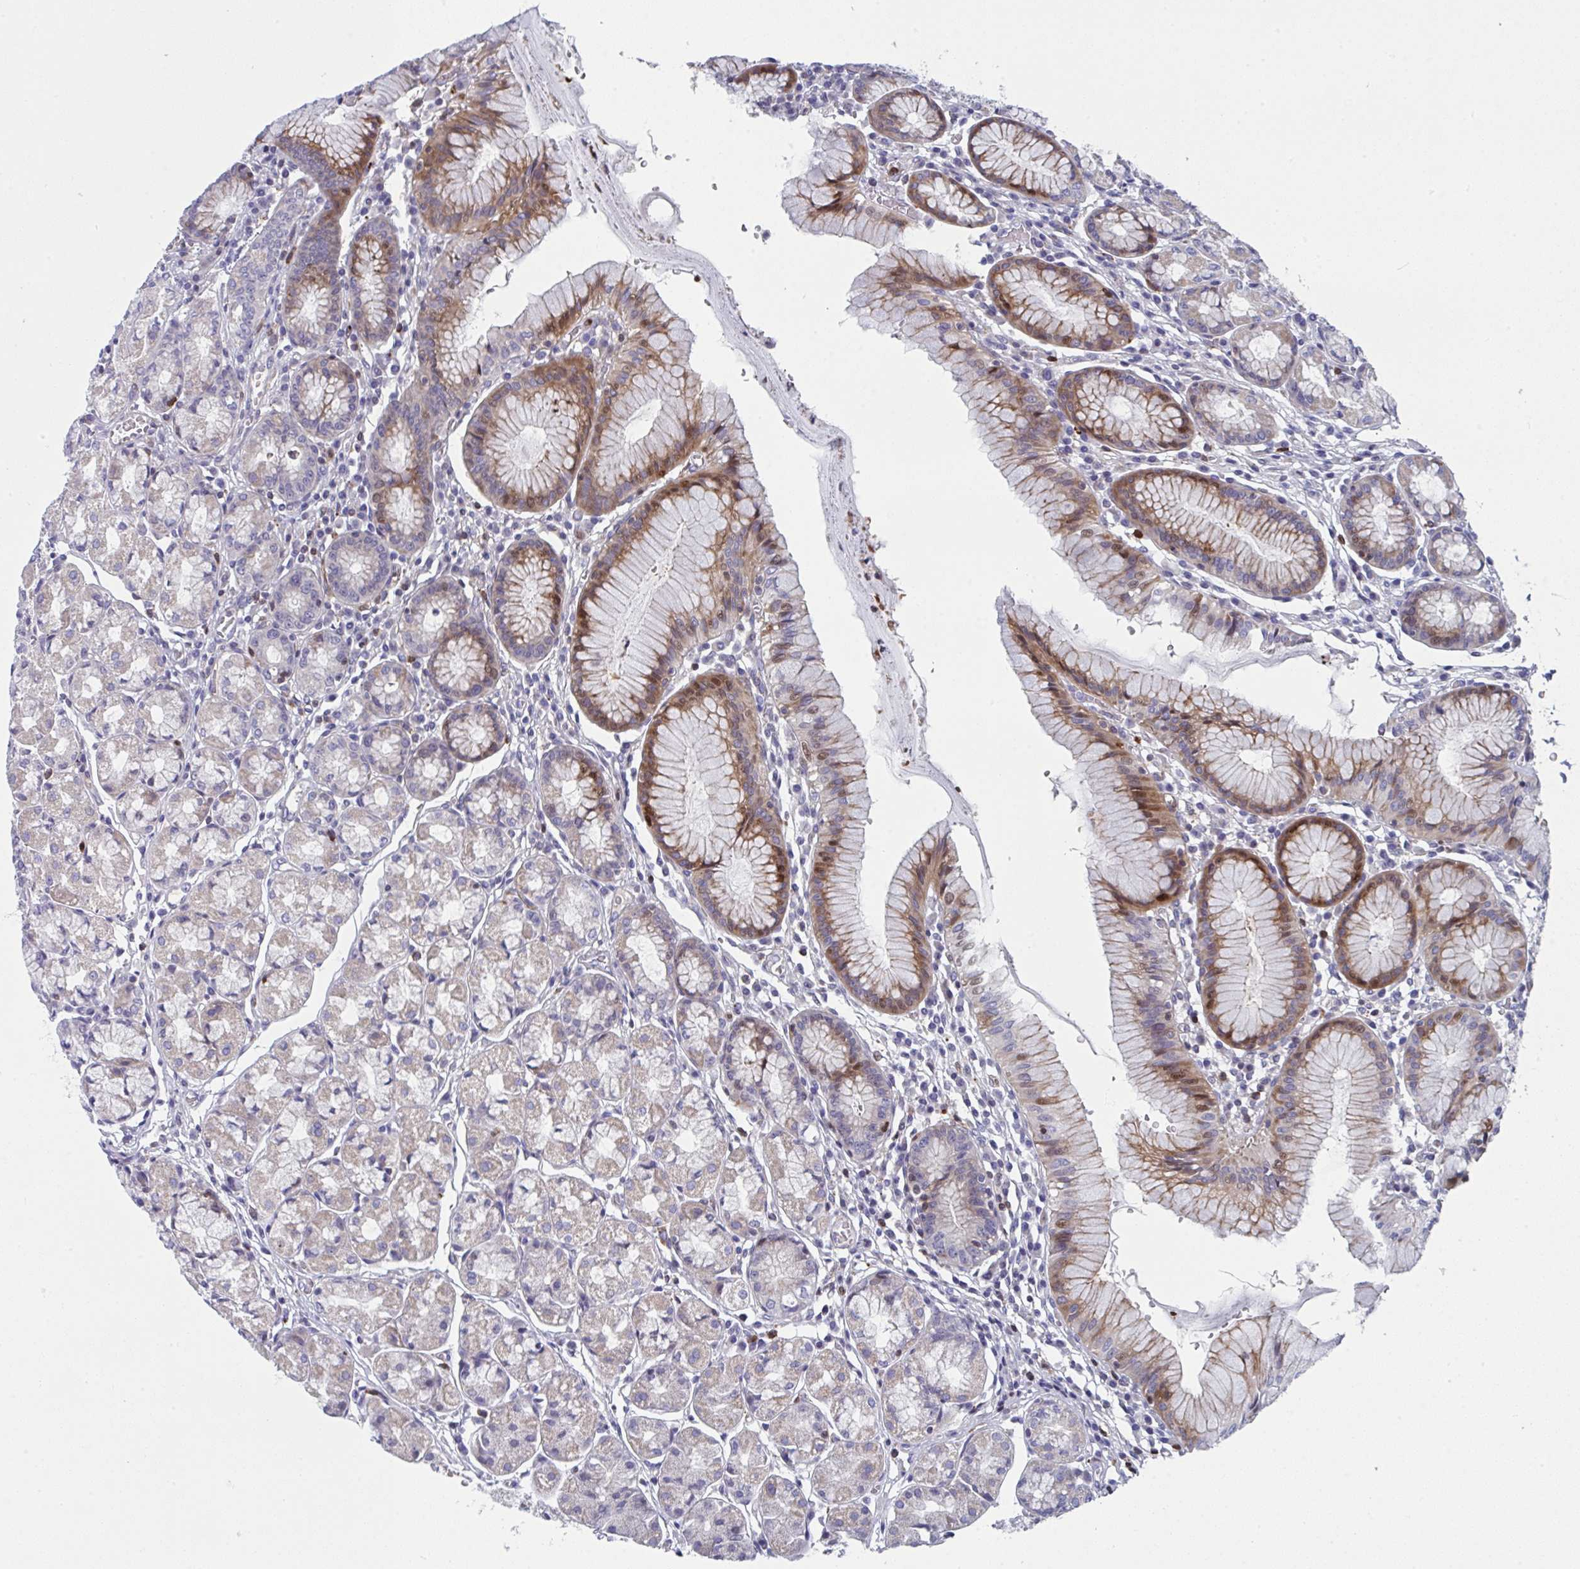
{"staining": {"intensity": "moderate", "quantity": "25%-75%", "location": "cytoplasmic/membranous,nuclear"}, "tissue": "stomach", "cell_type": "Glandular cells", "image_type": "normal", "snomed": [{"axis": "morphology", "description": "Normal tissue, NOS"}, {"axis": "topography", "description": "Stomach"}], "caption": "A high-resolution micrograph shows IHC staining of unremarkable stomach, which shows moderate cytoplasmic/membranous,nuclear expression in approximately 25%-75% of glandular cells. (DAB = brown stain, brightfield microscopy at high magnification).", "gene": "AOC2", "patient": {"sex": "male", "age": 55}}